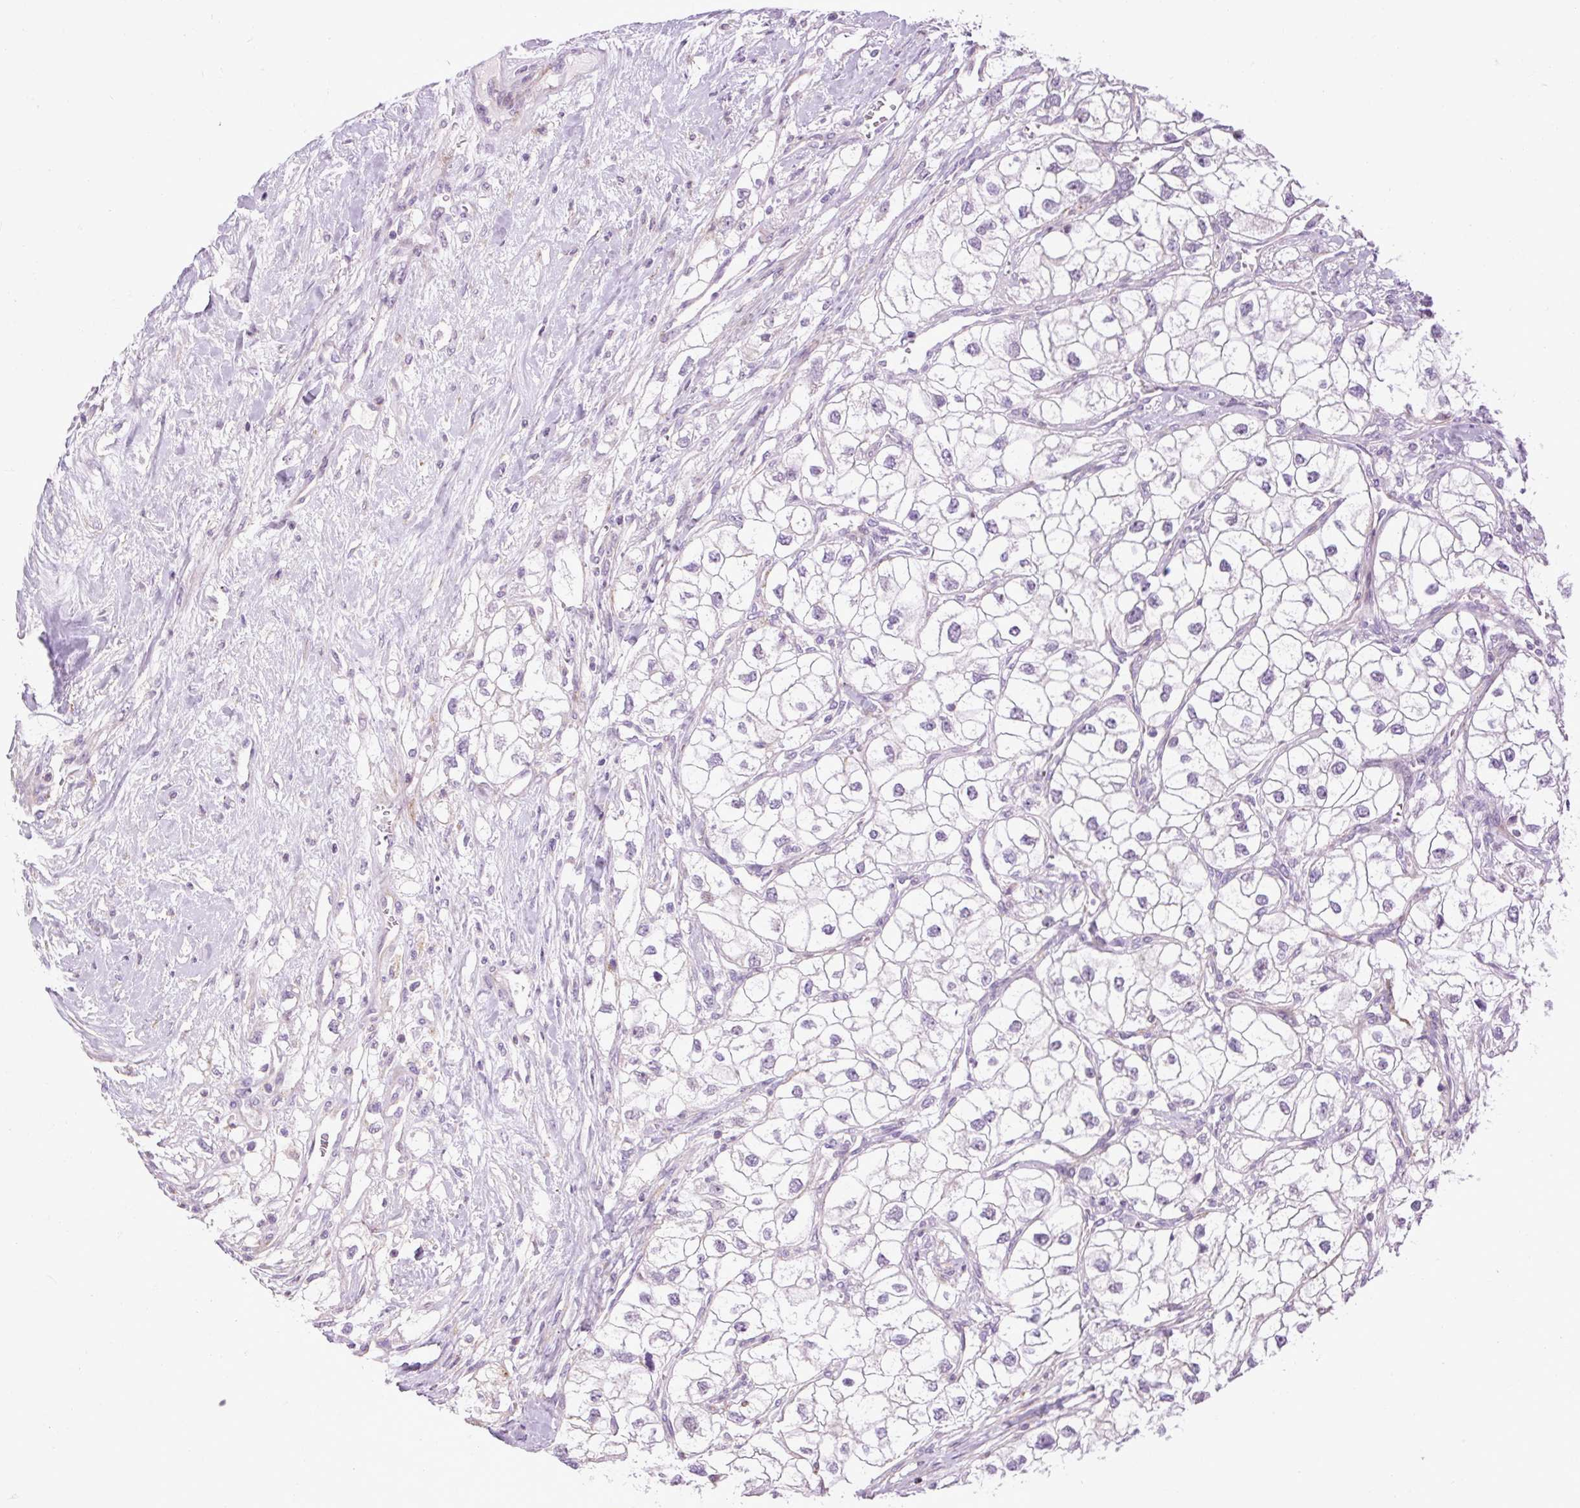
{"staining": {"intensity": "negative", "quantity": "none", "location": "none"}, "tissue": "renal cancer", "cell_type": "Tumor cells", "image_type": "cancer", "snomed": [{"axis": "morphology", "description": "Adenocarcinoma, NOS"}, {"axis": "topography", "description": "Kidney"}], "caption": "This micrograph is of renal adenocarcinoma stained with immunohistochemistry (IHC) to label a protein in brown with the nuclei are counter-stained blue. There is no positivity in tumor cells.", "gene": "ZNF197", "patient": {"sex": "male", "age": 59}}